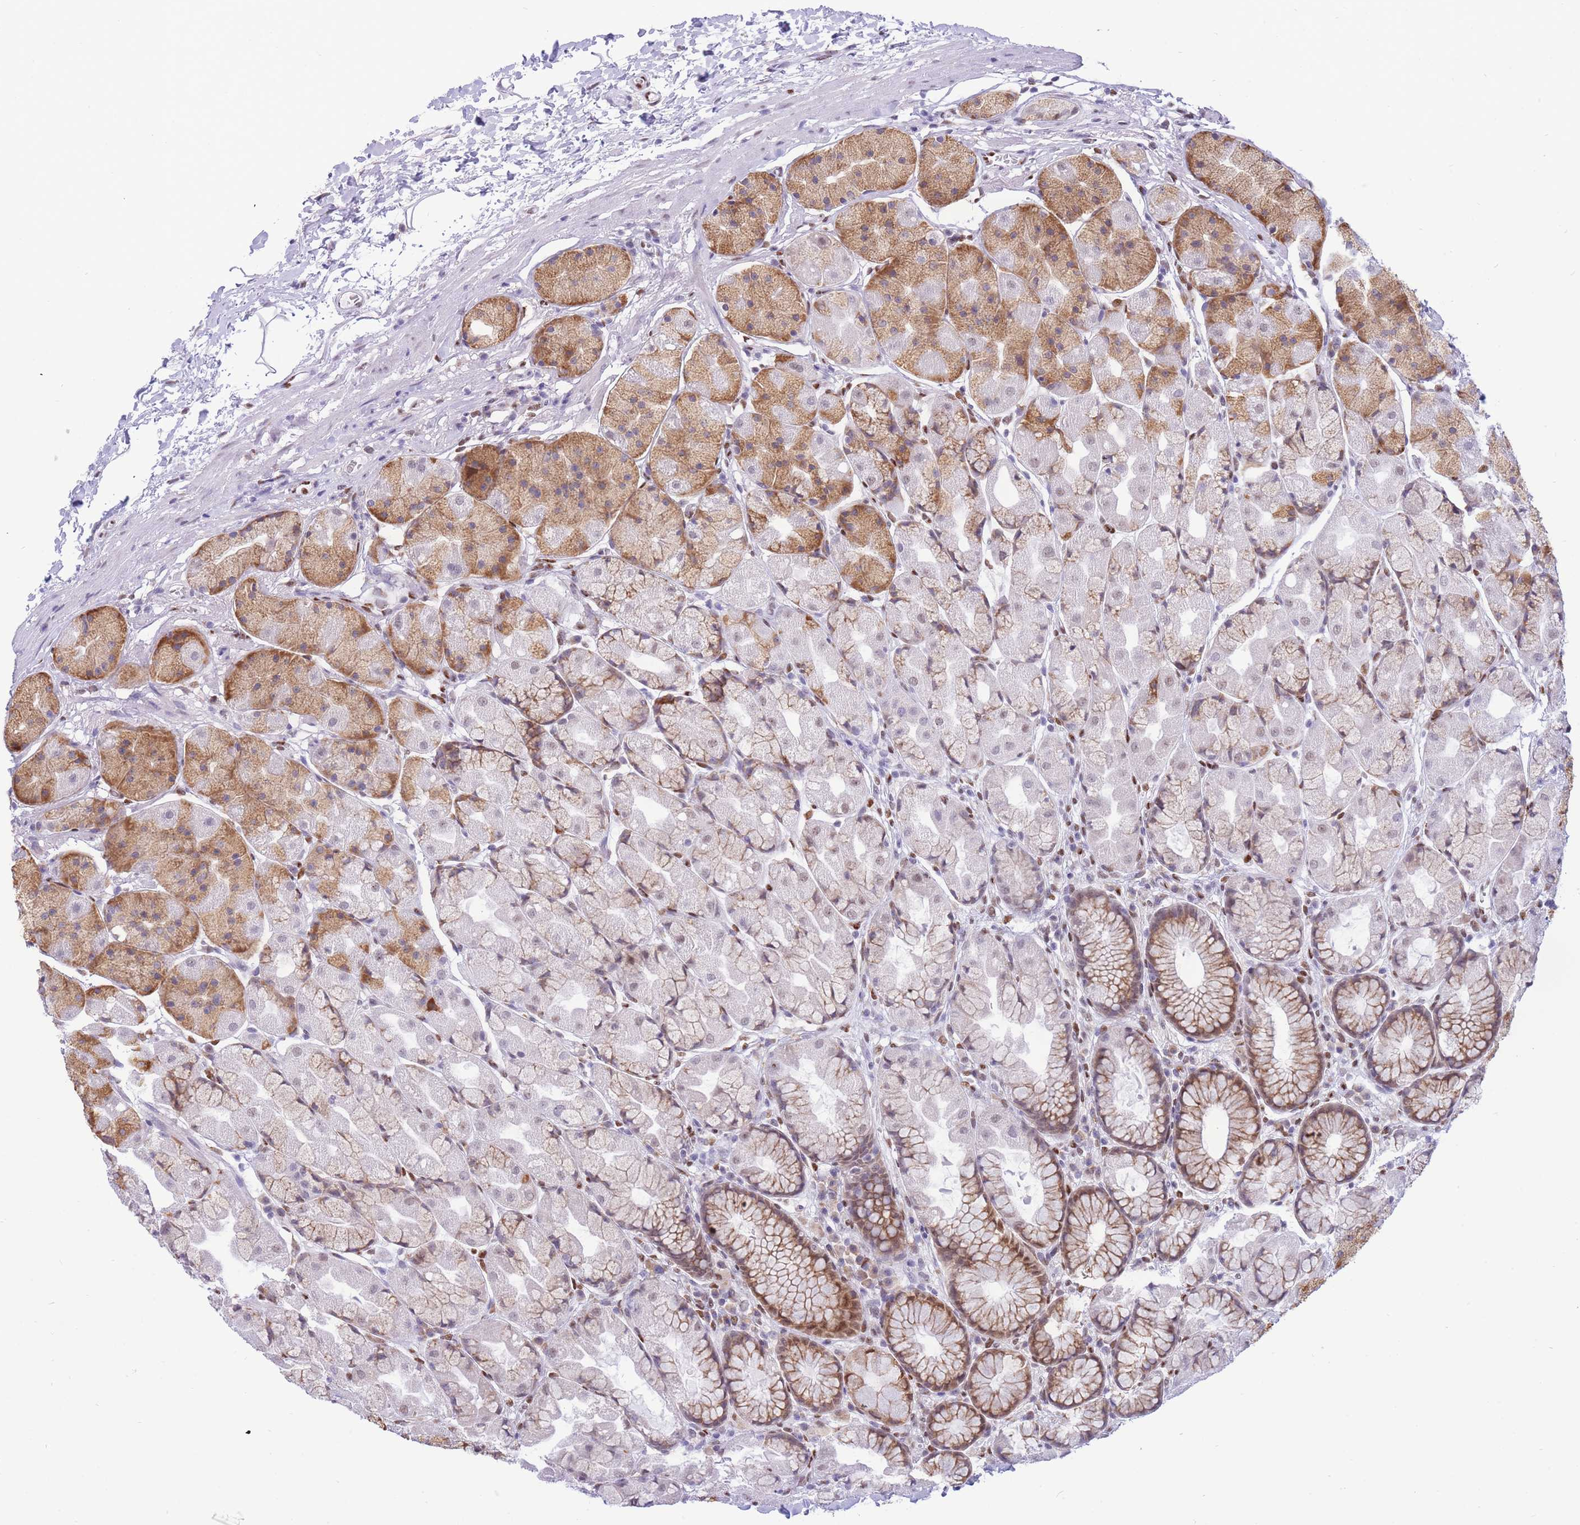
{"staining": {"intensity": "moderate", "quantity": "25%-75%", "location": "cytoplasmic/membranous"}, "tissue": "stomach", "cell_type": "Glandular cells", "image_type": "normal", "snomed": [{"axis": "morphology", "description": "Normal tissue, NOS"}, {"axis": "topography", "description": "Stomach"}], "caption": "Approximately 25%-75% of glandular cells in unremarkable human stomach exhibit moderate cytoplasmic/membranous protein expression as visualized by brown immunohistochemical staining.", "gene": "FAM153A", "patient": {"sex": "male", "age": 57}}